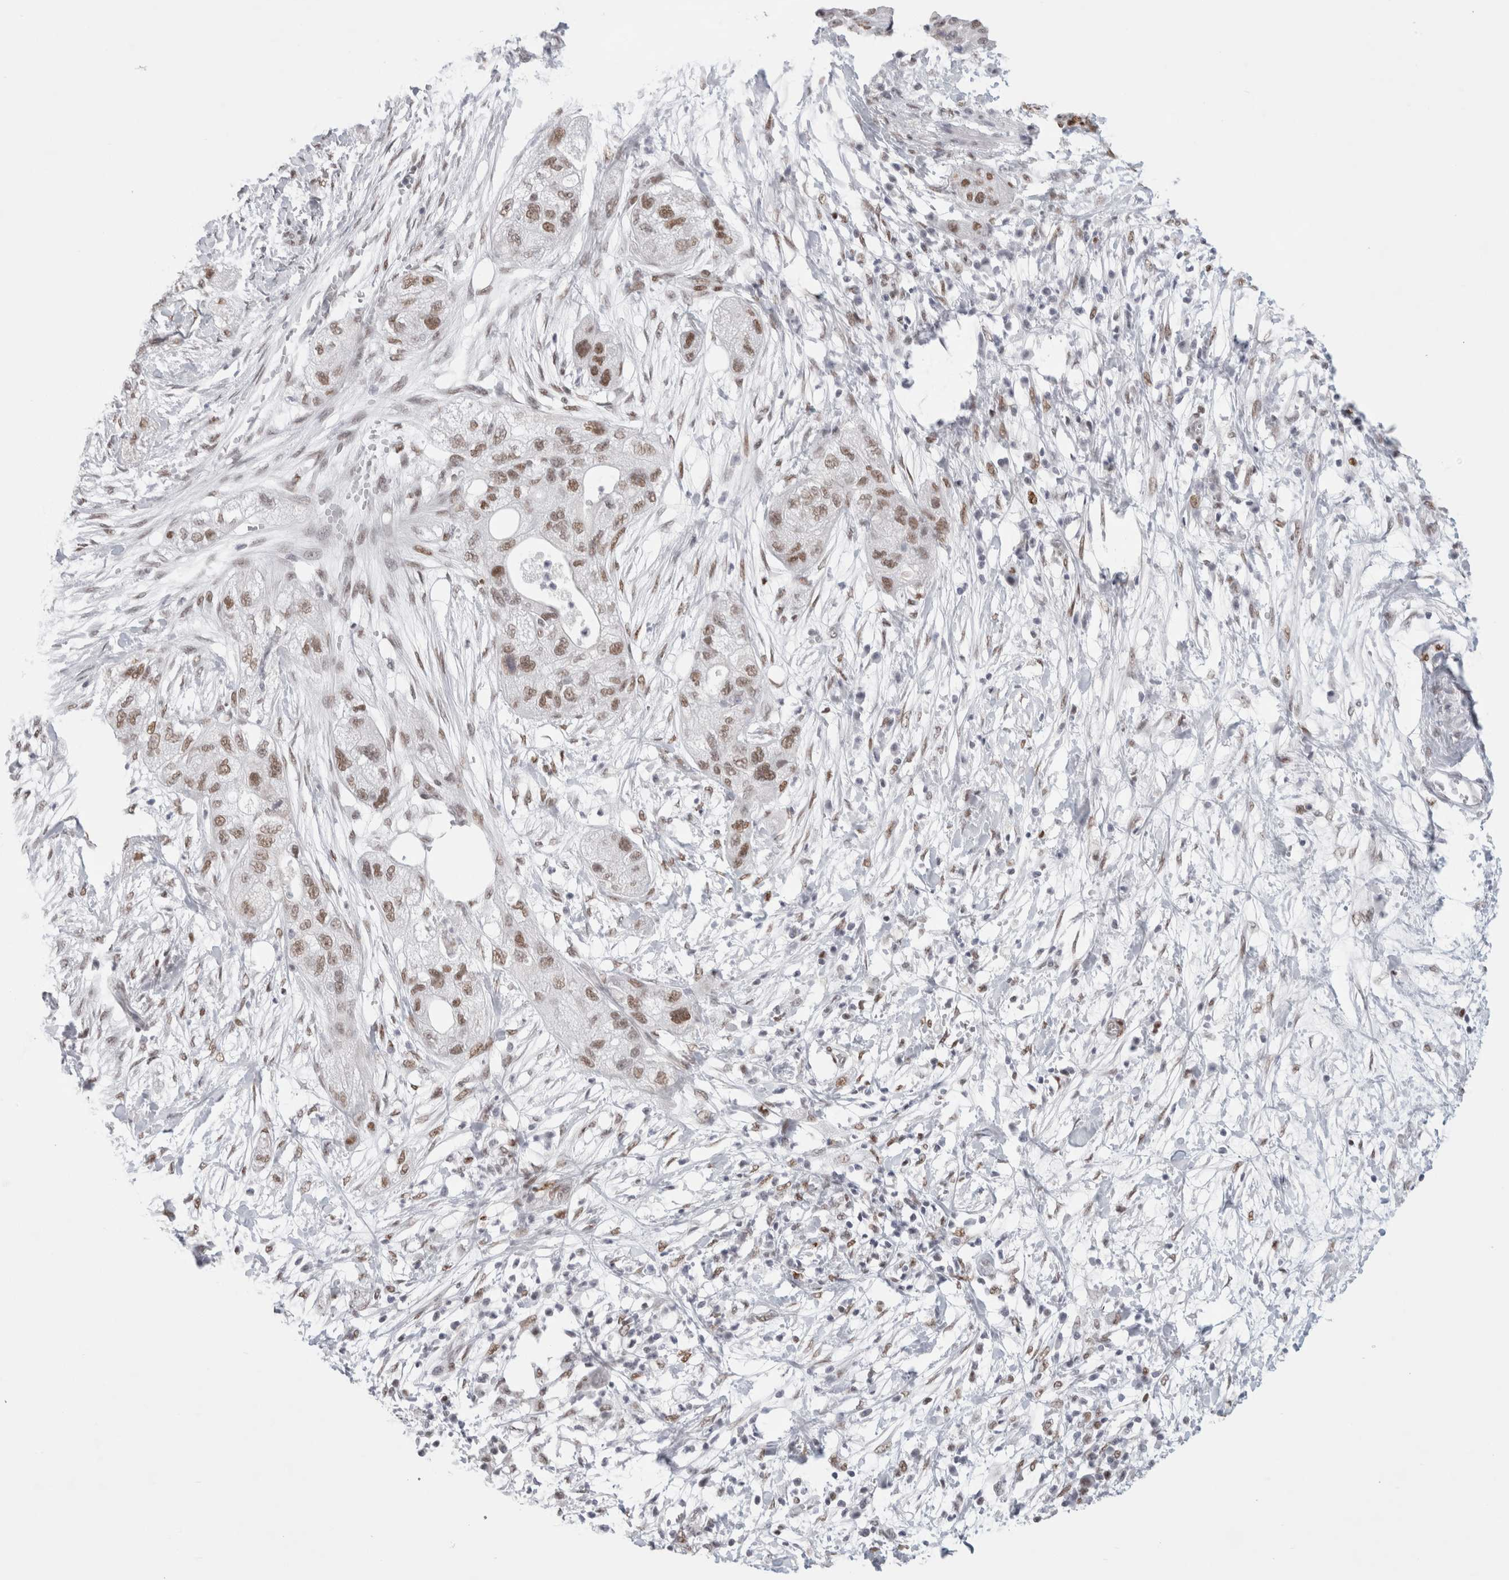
{"staining": {"intensity": "moderate", "quantity": ">75%", "location": "nuclear"}, "tissue": "pancreatic cancer", "cell_type": "Tumor cells", "image_type": "cancer", "snomed": [{"axis": "morphology", "description": "Adenocarcinoma, NOS"}, {"axis": "topography", "description": "Pancreas"}], "caption": "This is an image of IHC staining of pancreatic cancer (adenocarcinoma), which shows moderate expression in the nuclear of tumor cells.", "gene": "SMARCC1", "patient": {"sex": "female", "age": 78}}